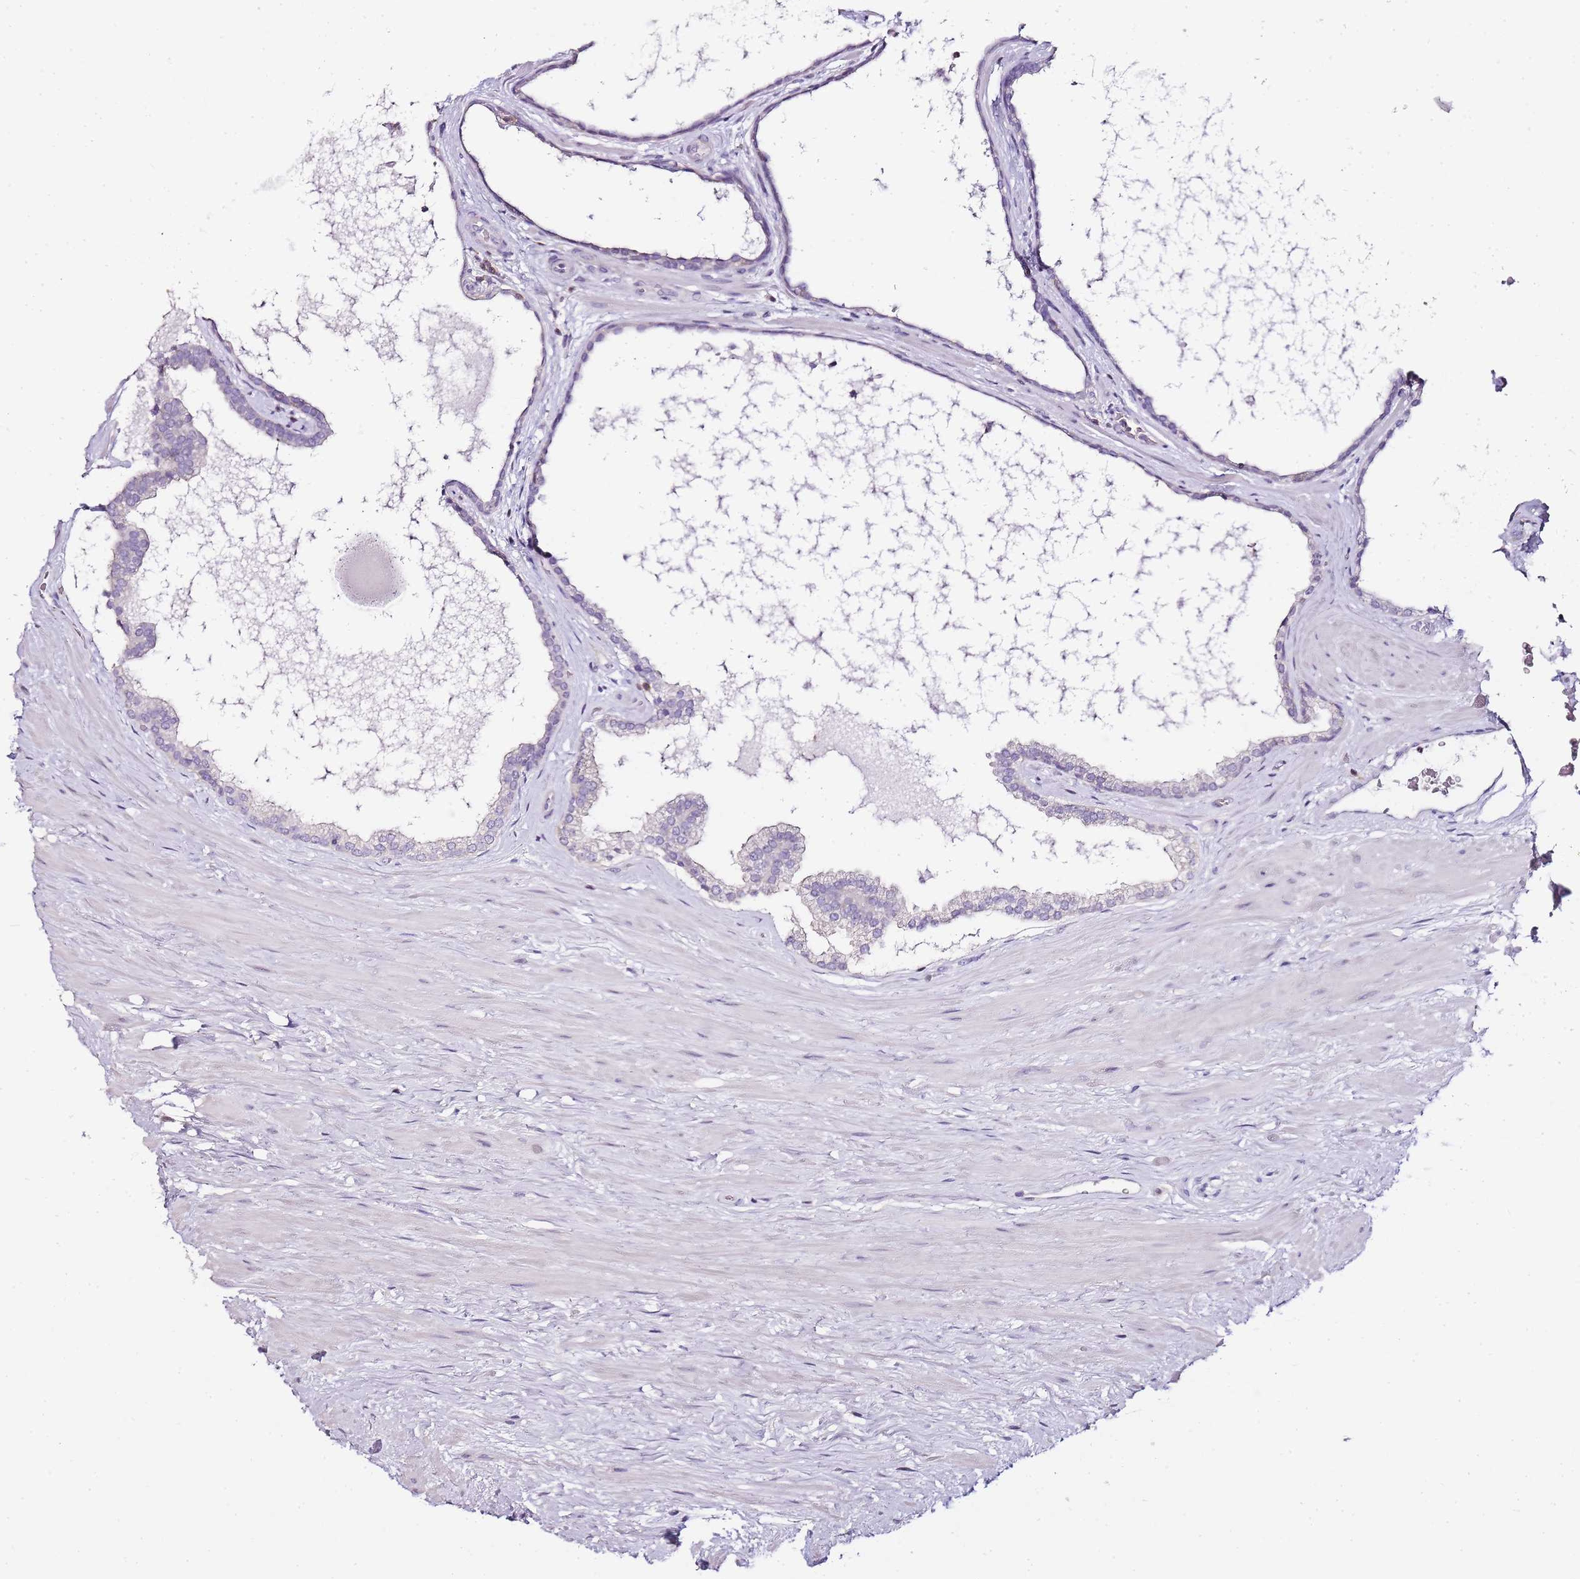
{"staining": {"intensity": "negative", "quantity": "none", "location": "none"}, "tissue": "prostate", "cell_type": "Glandular cells", "image_type": "normal", "snomed": [{"axis": "morphology", "description": "Normal tissue, NOS"}, {"axis": "topography", "description": "Prostate"}], "caption": "High magnification brightfield microscopy of benign prostate stained with DAB (brown) and counterstained with hematoxylin (blue): glandular cells show no significant expression.", "gene": "ZBP1", "patient": {"sex": "male", "age": 48}}